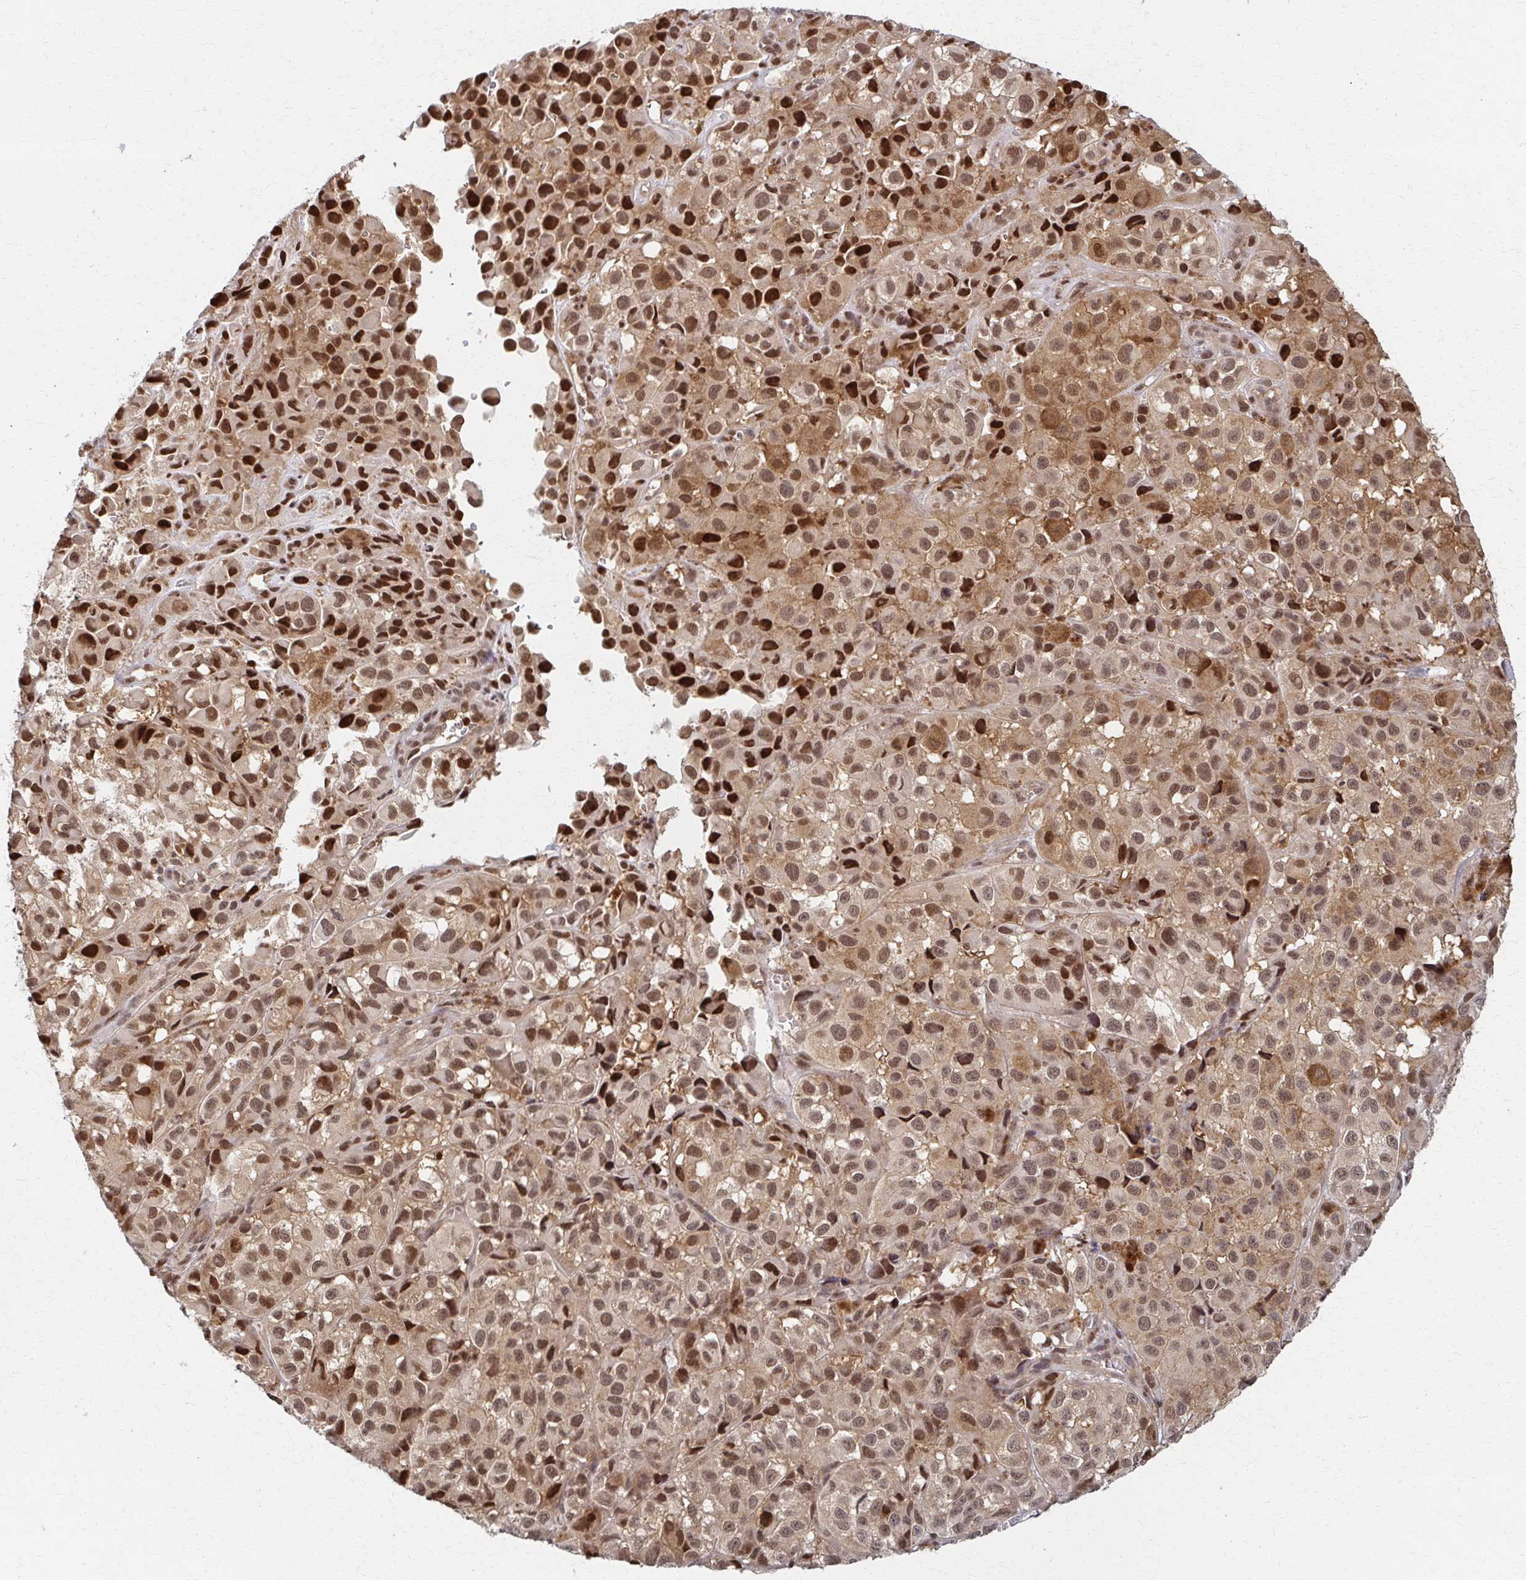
{"staining": {"intensity": "strong", "quantity": "25%-75%", "location": "nuclear"}, "tissue": "melanoma", "cell_type": "Tumor cells", "image_type": "cancer", "snomed": [{"axis": "morphology", "description": "Malignant melanoma, NOS"}, {"axis": "topography", "description": "Skin"}], "caption": "DAB (3,3'-diaminobenzidine) immunohistochemical staining of malignant melanoma exhibits strong nuclear protein positivity in approximately 25%-75% of tumor cells. The protein is stained brown, and the nuclei are stained in blue (DAB IHC with brightfield microscopy, high magnification).", "gene": "PSMD7", "patient": {"sex": "male", "age": 93}}